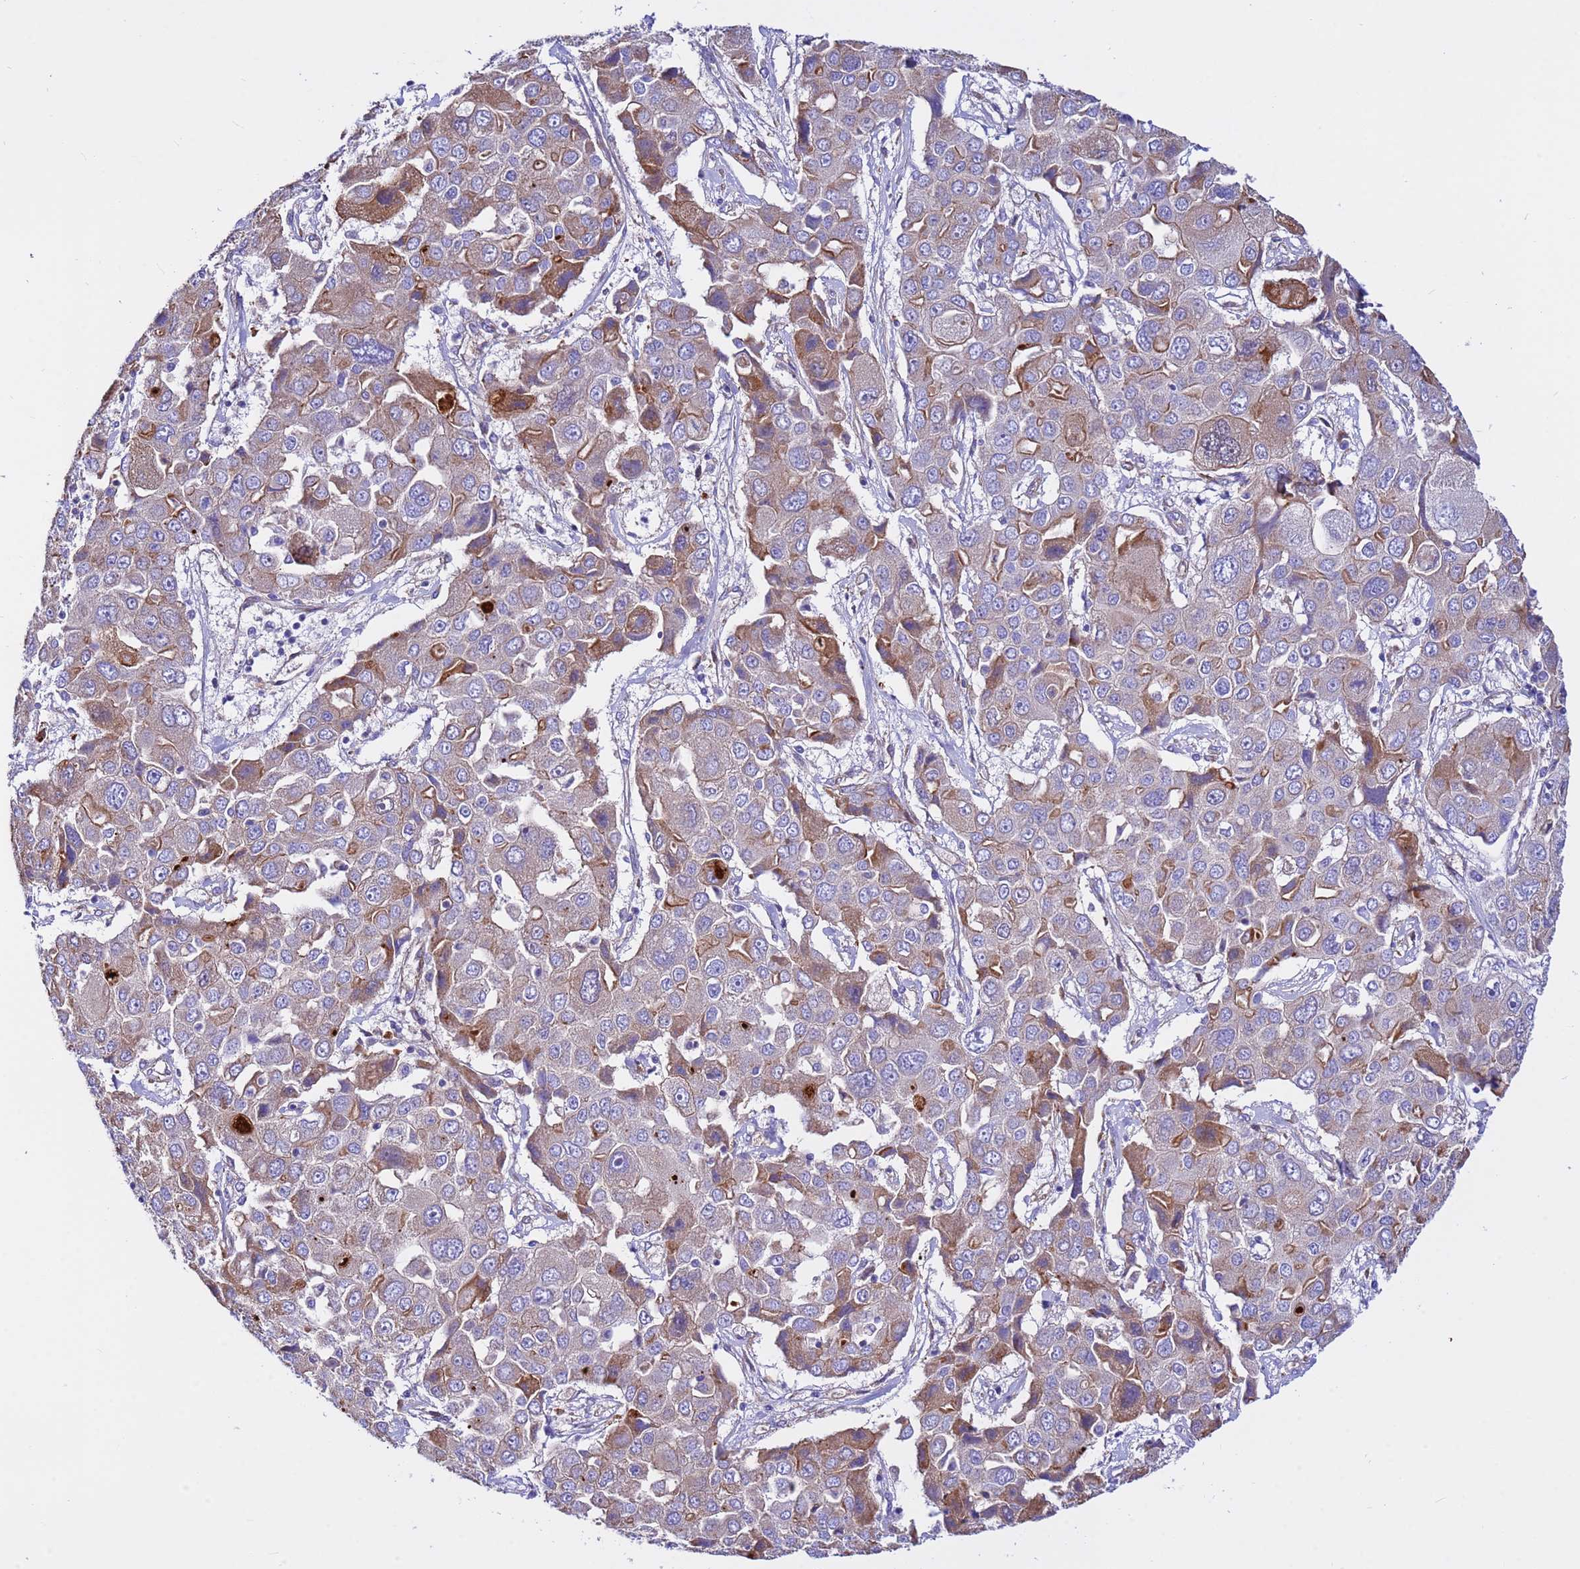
{"staining": {"intensity": "moderate", "quantity": "25%-75%", "location": "cytoplasmic/membranous"}, "tissue": "liver cancer", "cell_type": "Tumor cells", "image_type": "cancer", "snomed": [{"axis": "morphology", "description": "Cholangiocarcinoma"}, {"axis": "topography", "description": "Liver"}], "caption": "This image reveals immunohistochemistry staining of cholangiocarcinoma (liver), with medium moderate cytoplasmic/membranous expression in approximately 25%-75% of tumor cells.", "gene": "CRHBP", "patient": {"sex": "male", "age": 67}}